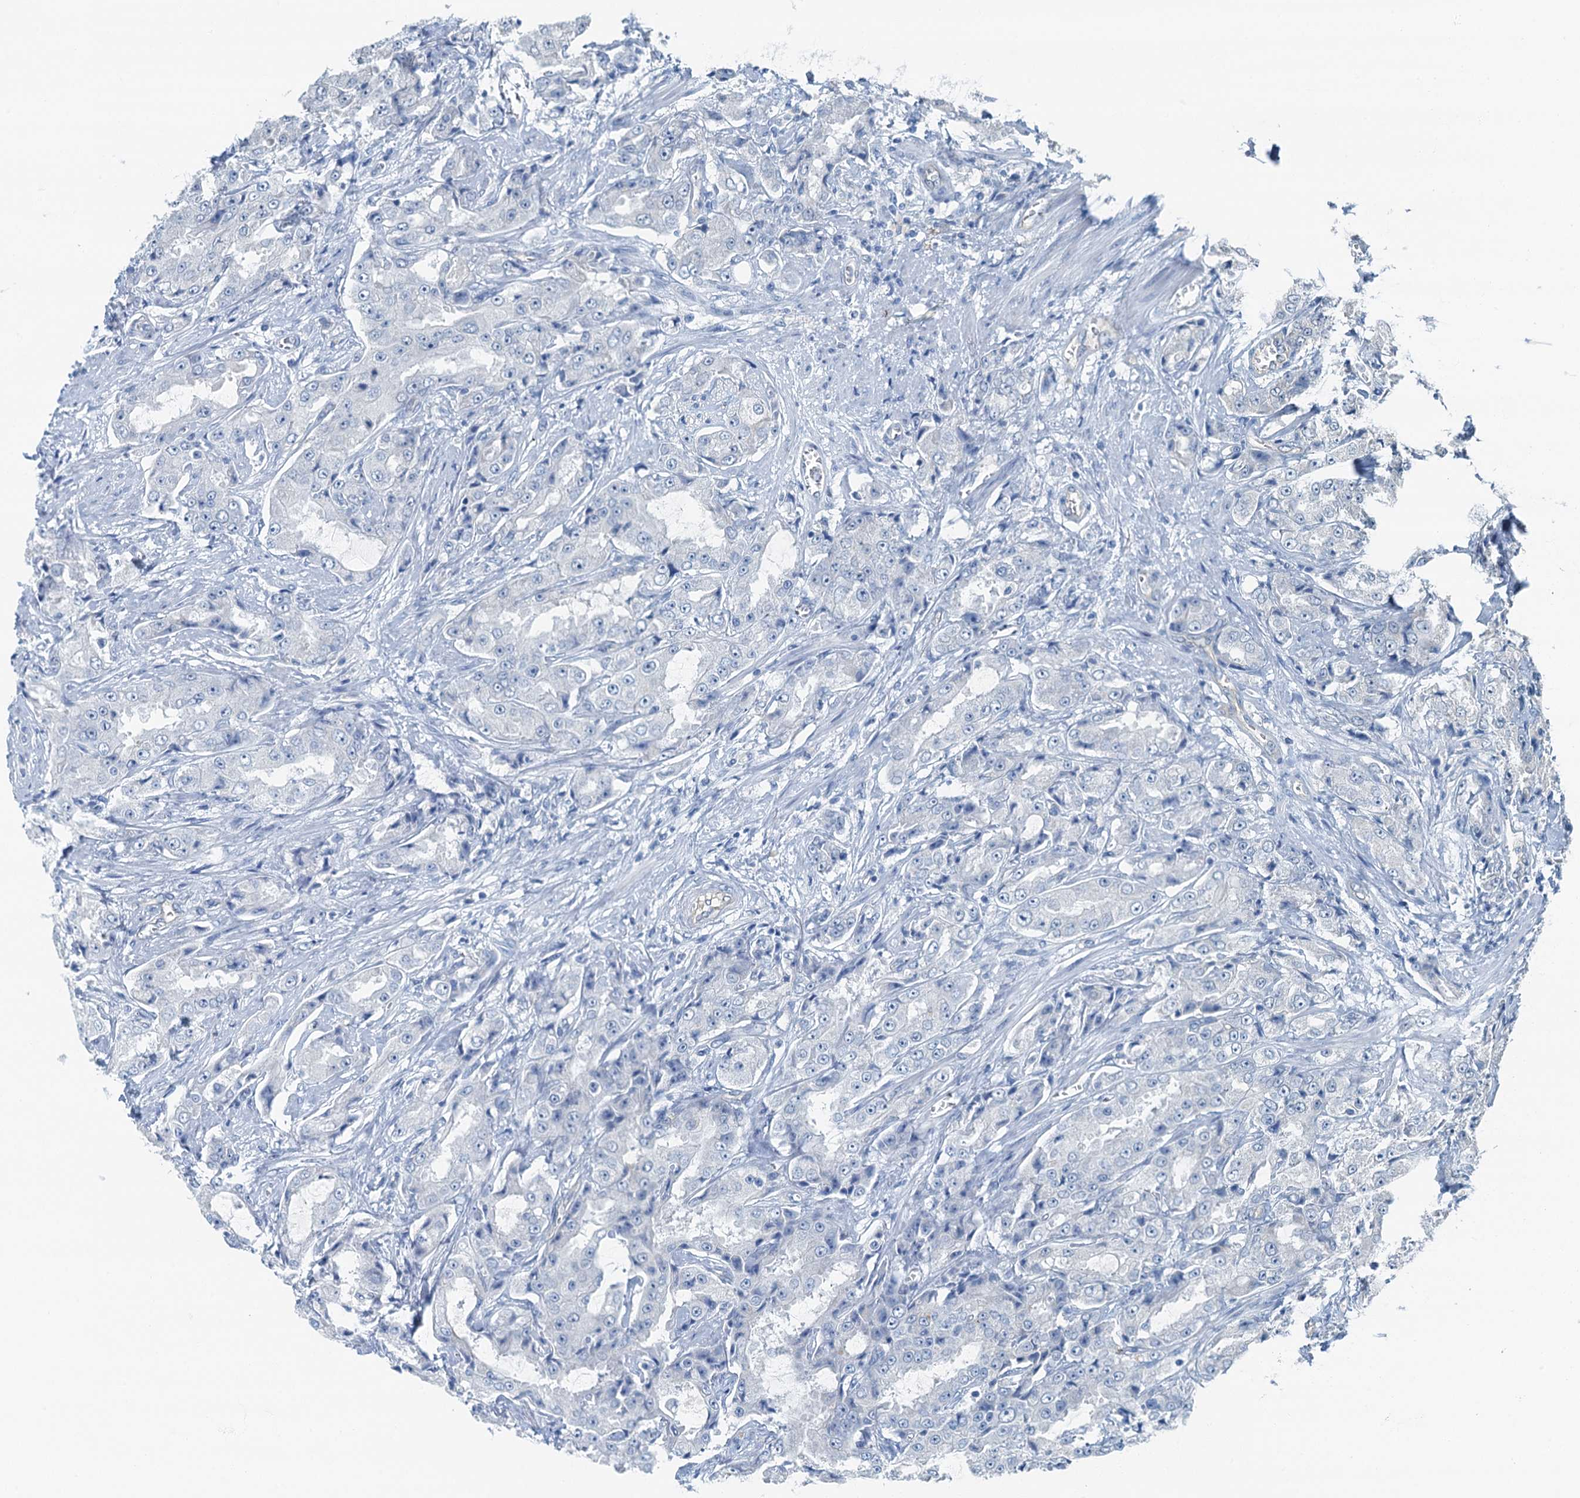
{"staining": {"intensity": "negative", "quantity": "none", "location": "none"}, "tissue": "prostate cancer", "cell_type": "Tumor cells", "image_type": "cancer", "snomed": [{"axis": "morphology", "description": "Adenocarcinoma, High grade"}, {"axis": "topography", "description": "Prostate"}], "caption": "Immunohistochemistry (IHC) photomicrograph of neoplastic tissue: prostate high-grade adenocarcinoma stained with DAB (3,3'-diaminobenzidine) exhibits no significant protein expression in tumor cells. Nuclei are stained in blue.", "gene": "GFOD2", "patient": {"sex": "male", "age": 73}}